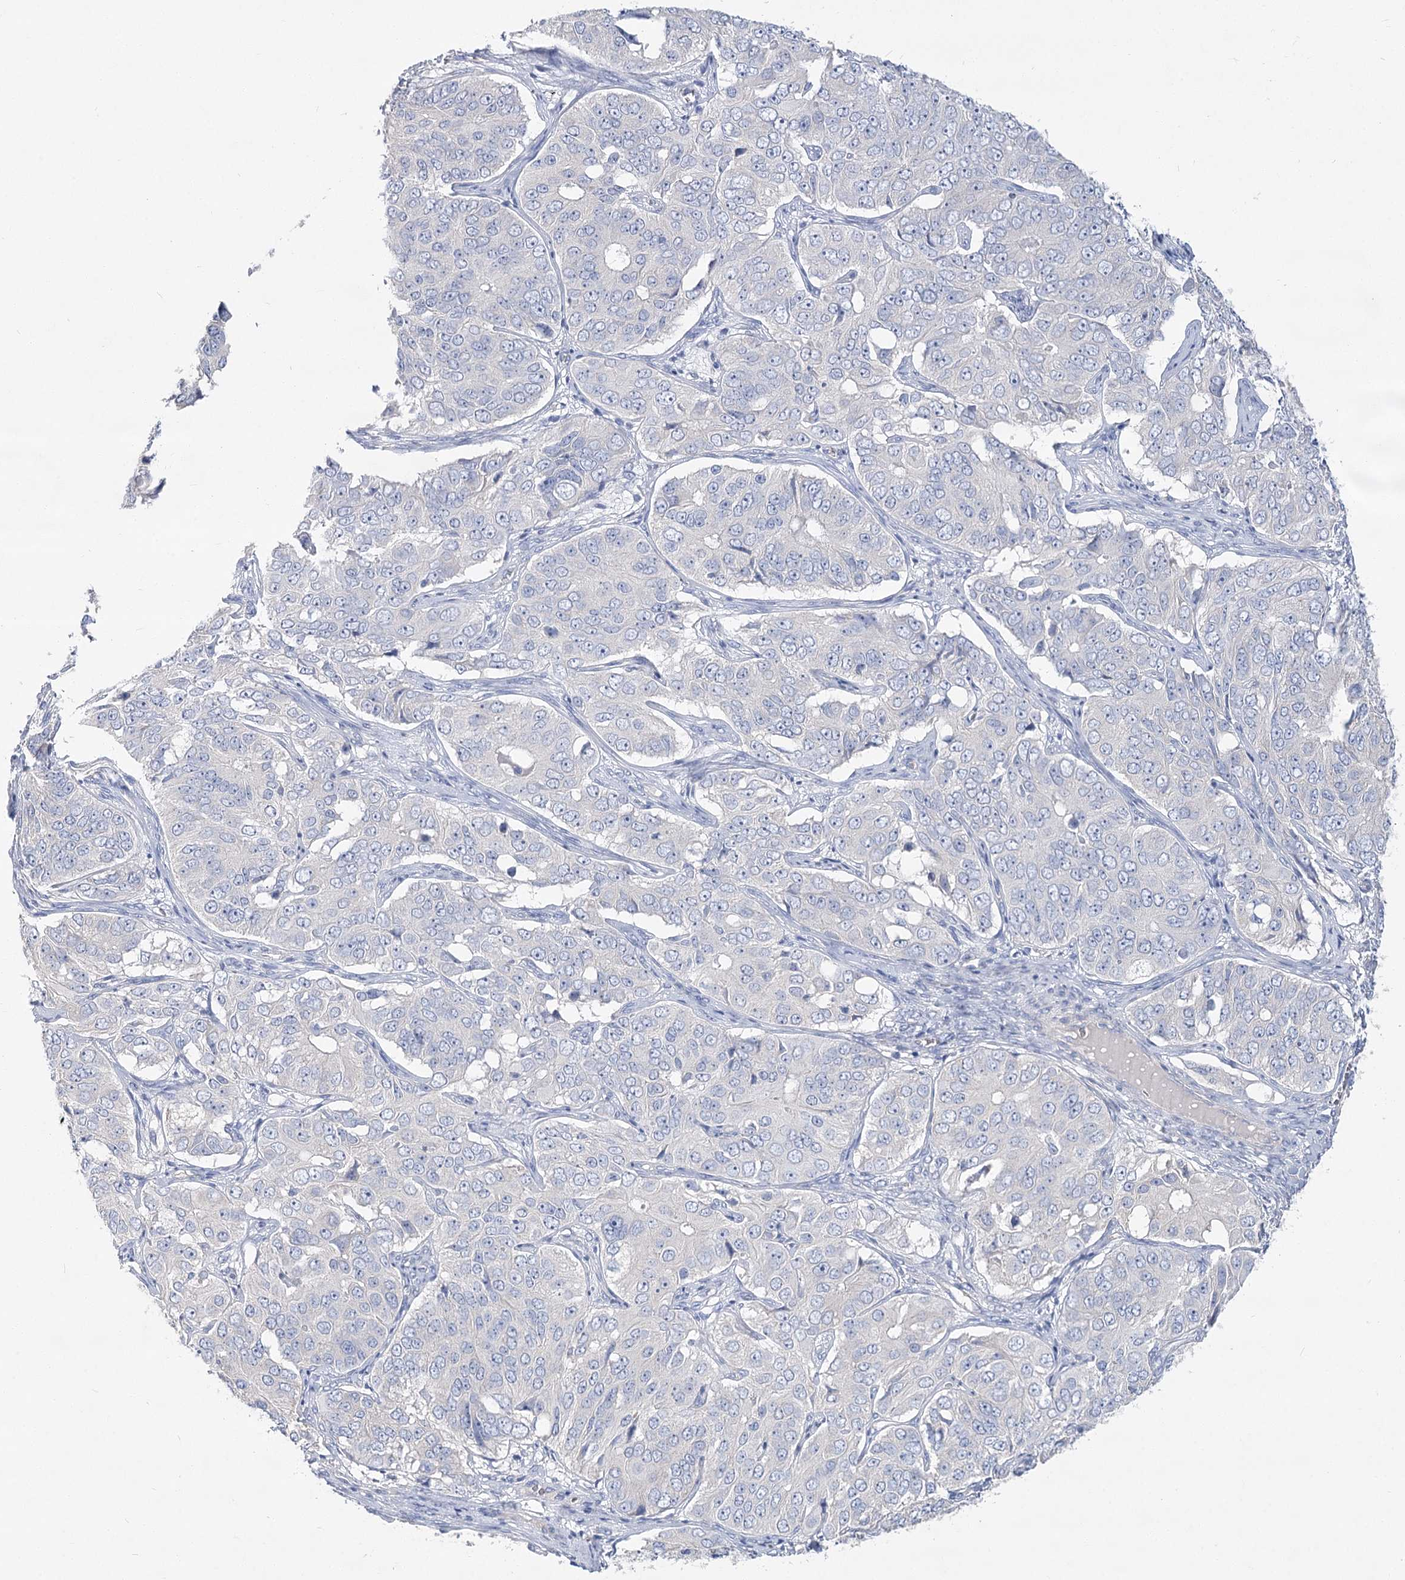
{"staining": {"intensity": "negative", "quantity": "none", "location": "none"}, "tissue": "ovarian cancer", "cell_type": "Tumor cells", "image_type": "cancer", "snomed": [{"axis": "morphology", "description": "Carcinoma, endometroid"}, {"axis": "topography", "description": "Ovary"}], "caption": "Human ovarian cancer stained for a protein using IHC exhibits no positivity in tumor cells.", "gene": "SLC9A3", "patient": {"sex": "female", "age": 51}}